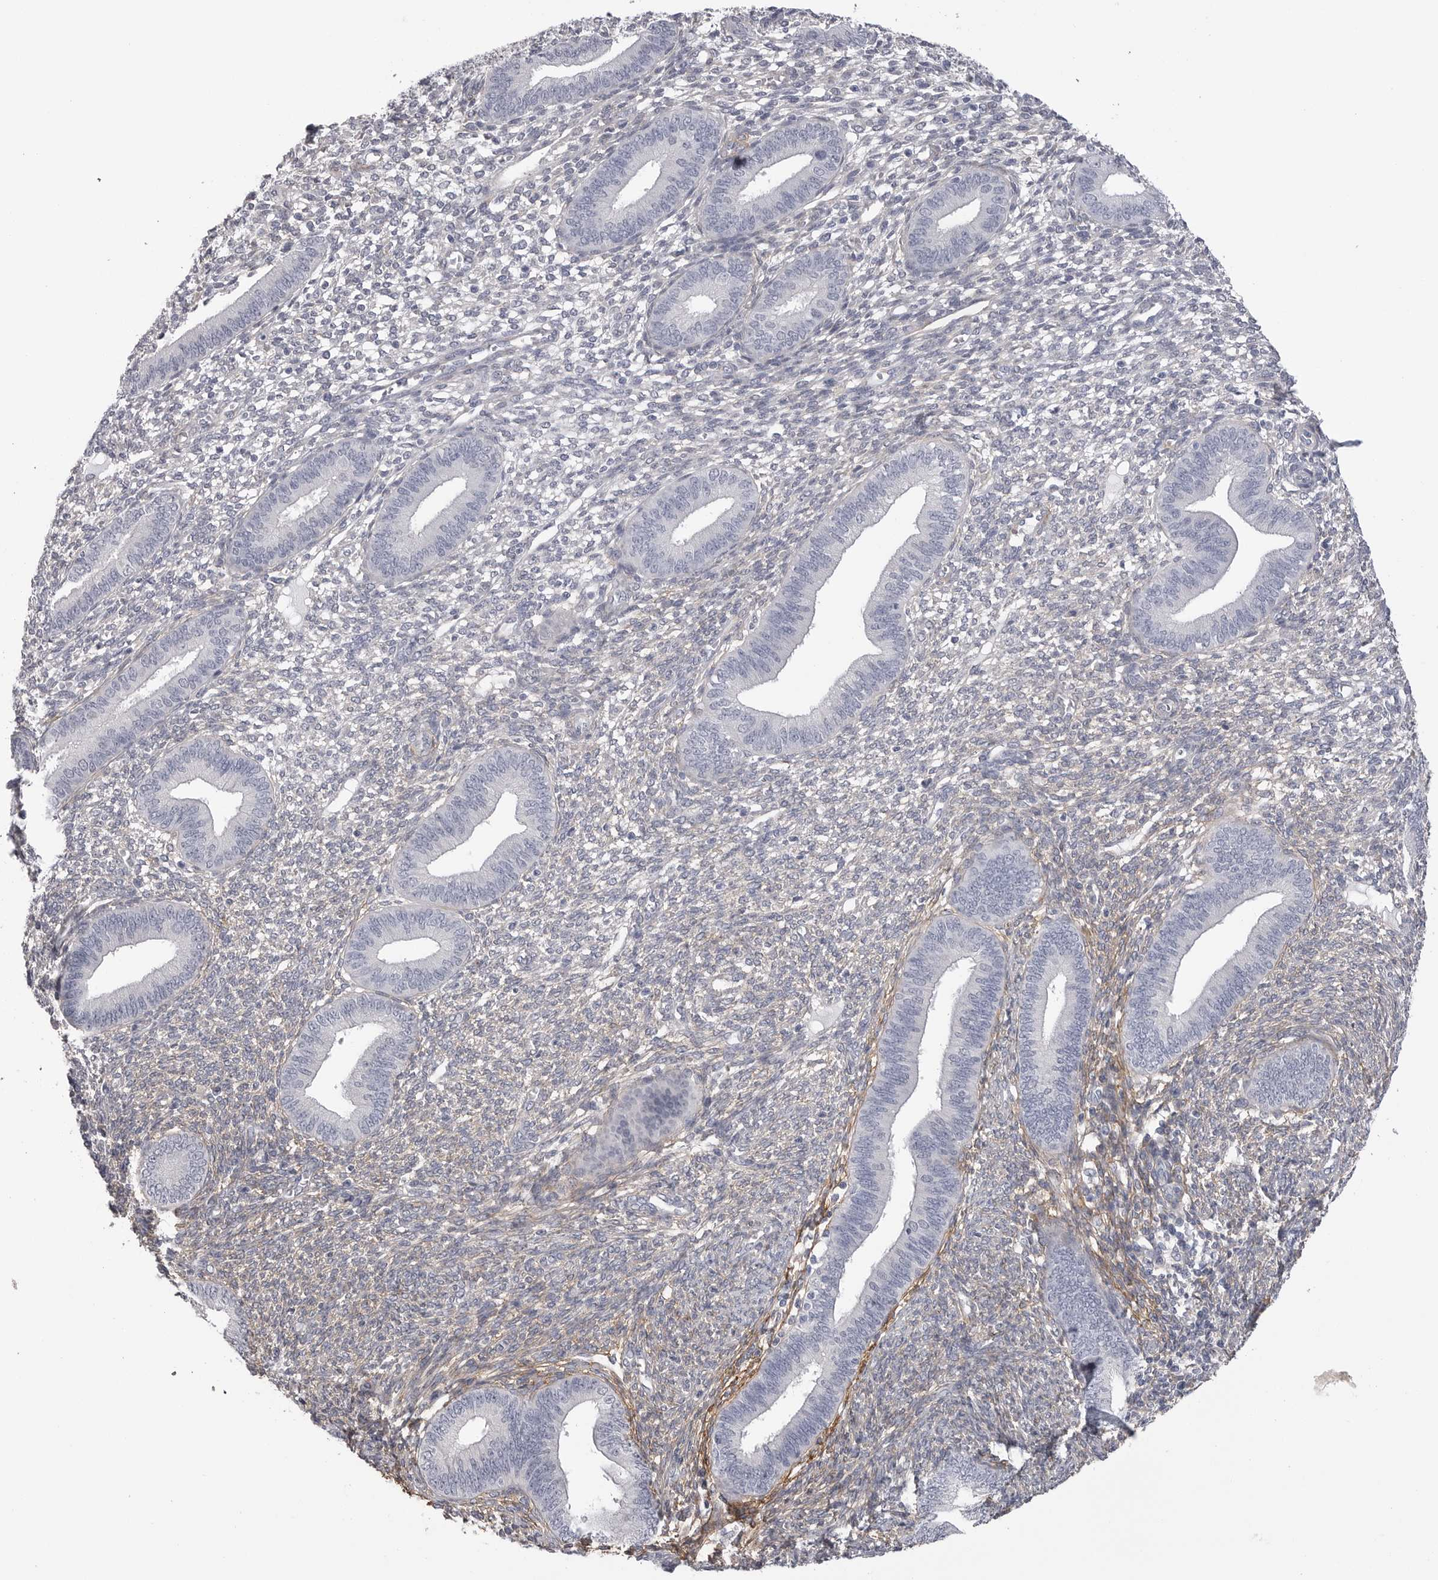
{"staining": {"intensity": "weak", "quantity": "25%-75%", "location": "cytoplasmic/membranous"}, "tissue": "endometrium", "cell_type": "Cells in endometrial stroma", "image_type": "normal", "snomed": [{"axis": "morphology", "description": "Normal tissue, NOS"}, {"axis": "topography", "description": "Endometrium"}], "caption": "High-magnification brightfield microscopy of benign endometrium stained with DAB (3,3'-diaminobenzidine) (brown) and counterstained with hematoxylin (blue). cells in endometrial stroma exhibit weak cytoplasmic/membranous positivity is seen in approximately25%-75% of cells.", "gene": "AKAP12", "patient": {"sex": "female", "age": 46}}